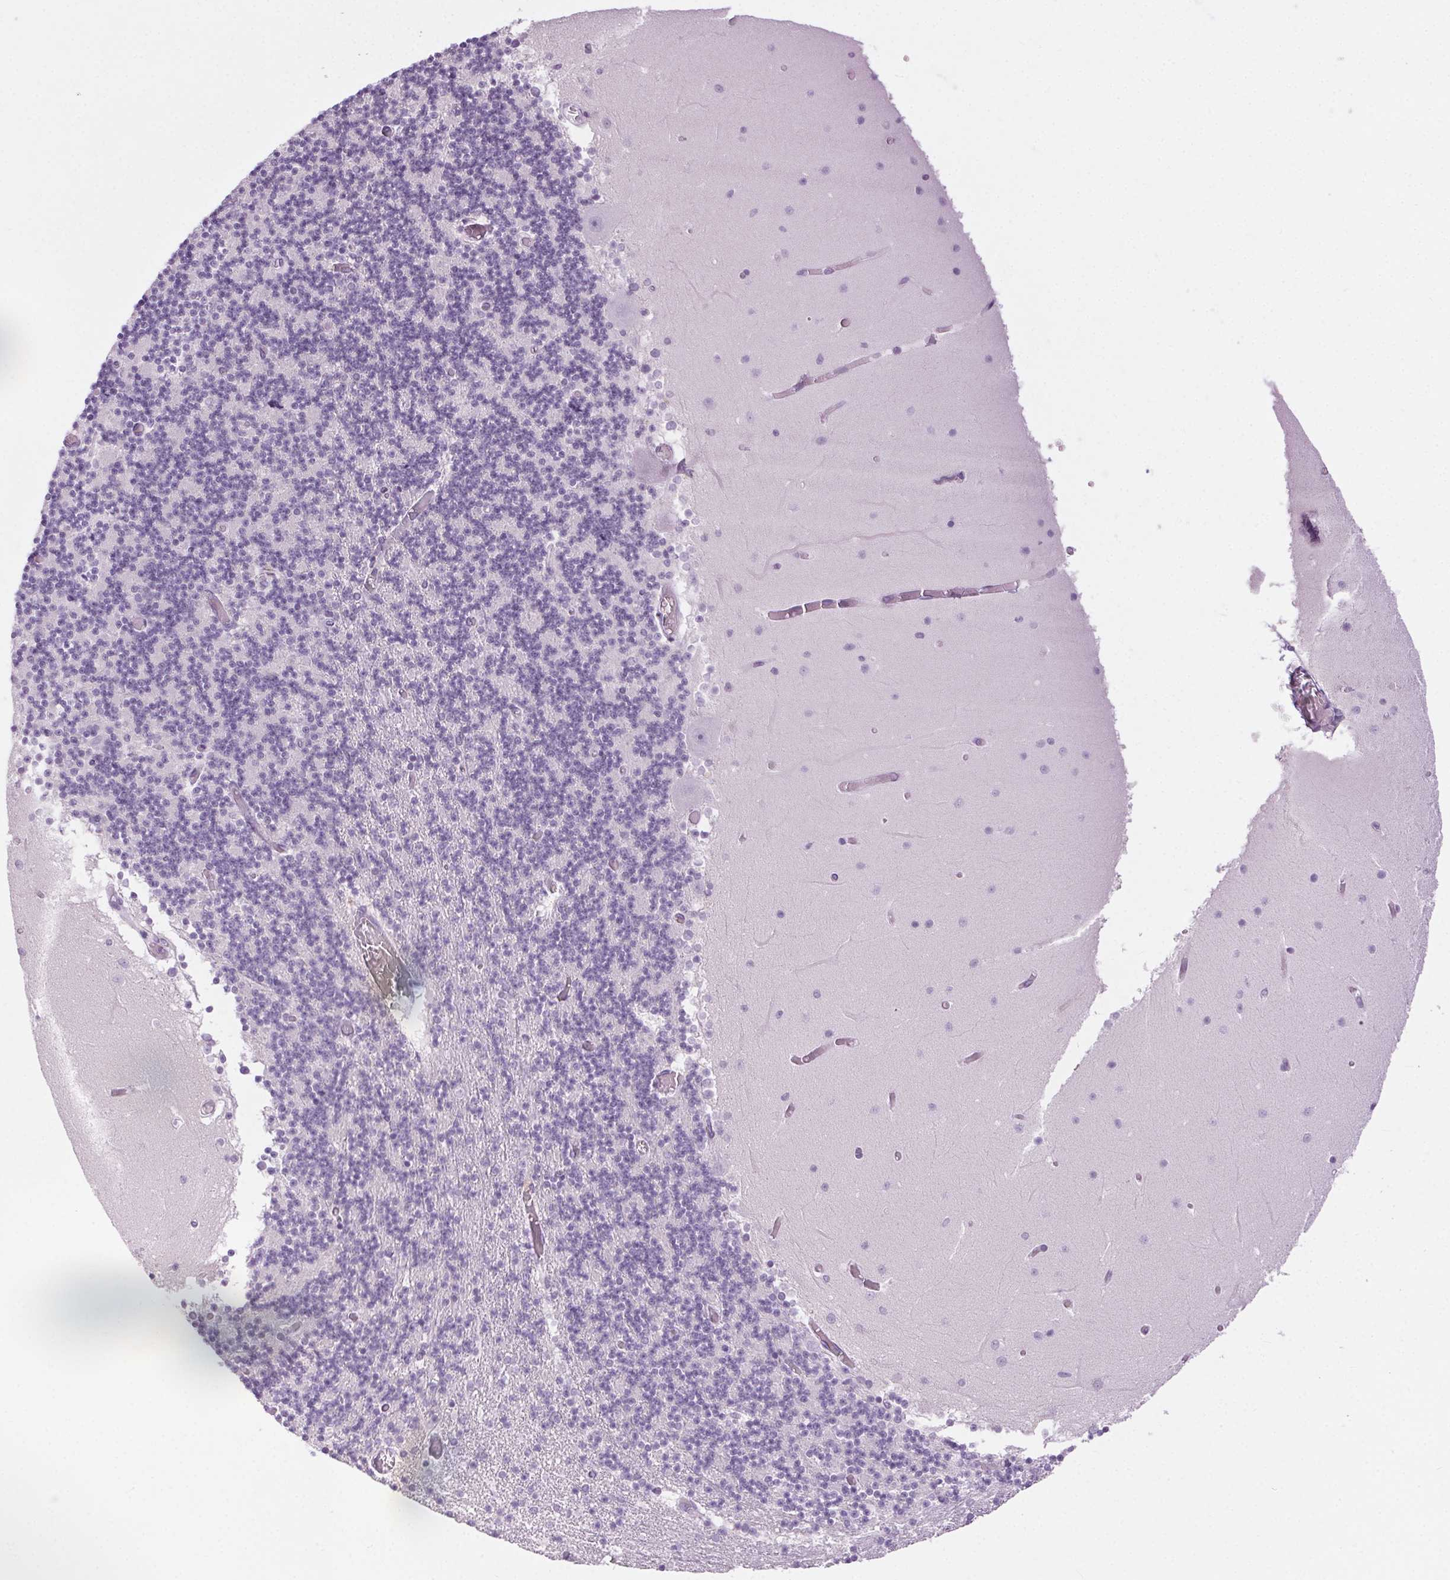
{"staining": {"intensity": "negative", "quantity": "none", "location": "none"}, "tissue": "cerebellum", "cell_type": "Cells in granular layer", "image_type": "normal", "snomed": [{"axis": "morphology", "description": "Normal tissue, NOS"}, {"axis": "topography", "description": "Cerebellum"}], "caption": "The photomicrograph reveals no staining of cells in granular layer in normal cerebellum. (DAB (3,3'-diaminobenzidine) immunohistochemistry (IHC), high magnification).", "gene": "BEND2", "patient": {"sex": "female", "age": 28}}